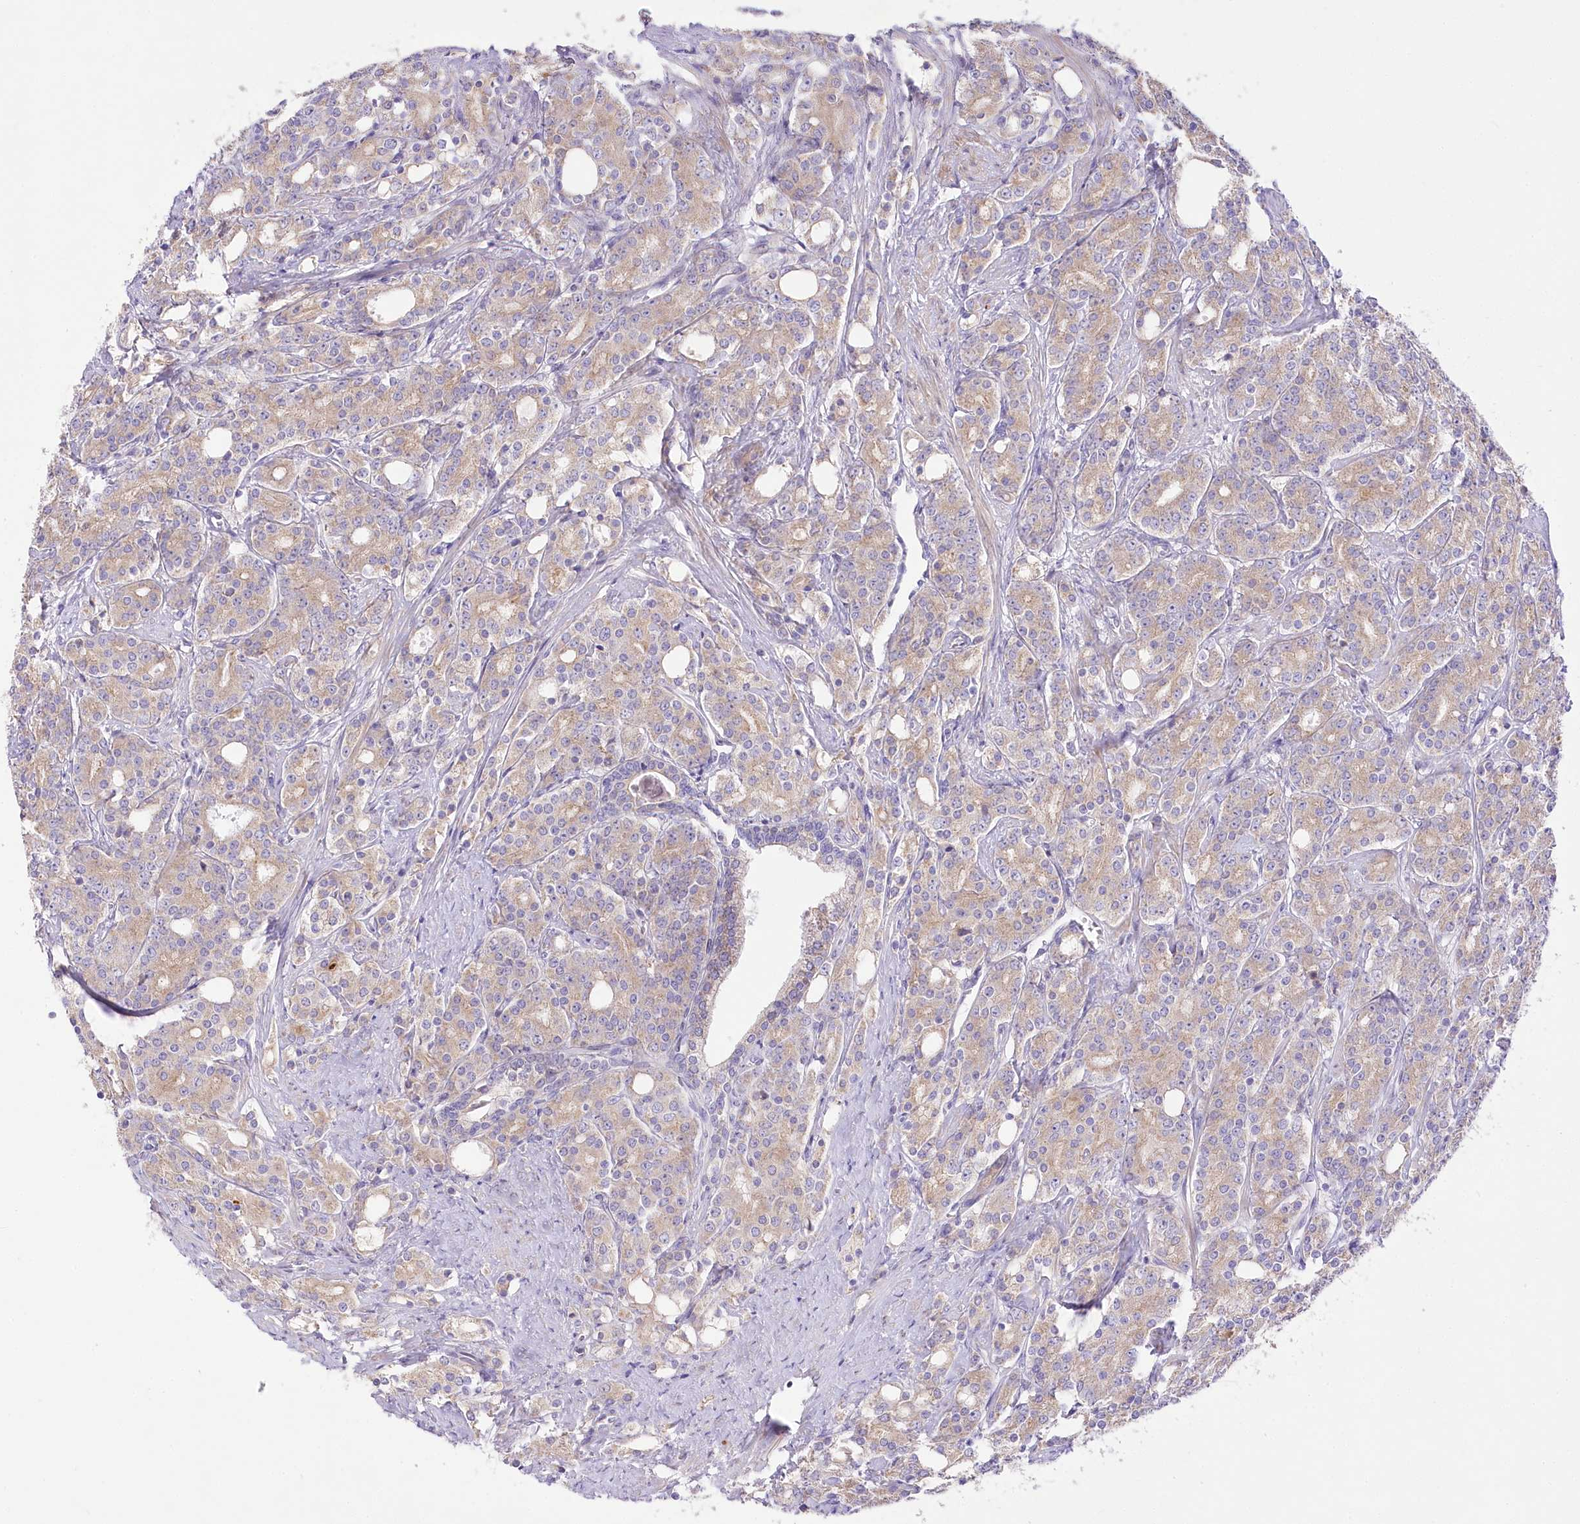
{"staining": {"intensity": "moderate", "quantity": ">75%", "location": "cytoplasmic/membranous"}, "tissue": "prostate cancer", "cell_type": "Tumor cells", "image_type": "cancer", "snomed": [{"axis": "morphology", "description": "Adenocarcinoma, High grade"}, {"axis": "topography", "description": "Prostate"}], "caption": "Protein staining of prostate adenocarcinoma (high-grade) tissue displays moderate cytoplasmic/membranous expression in about >75% of tumor cells.", "gene": "LRRC14B", "patient": {"sex": "male", "age": 62}}